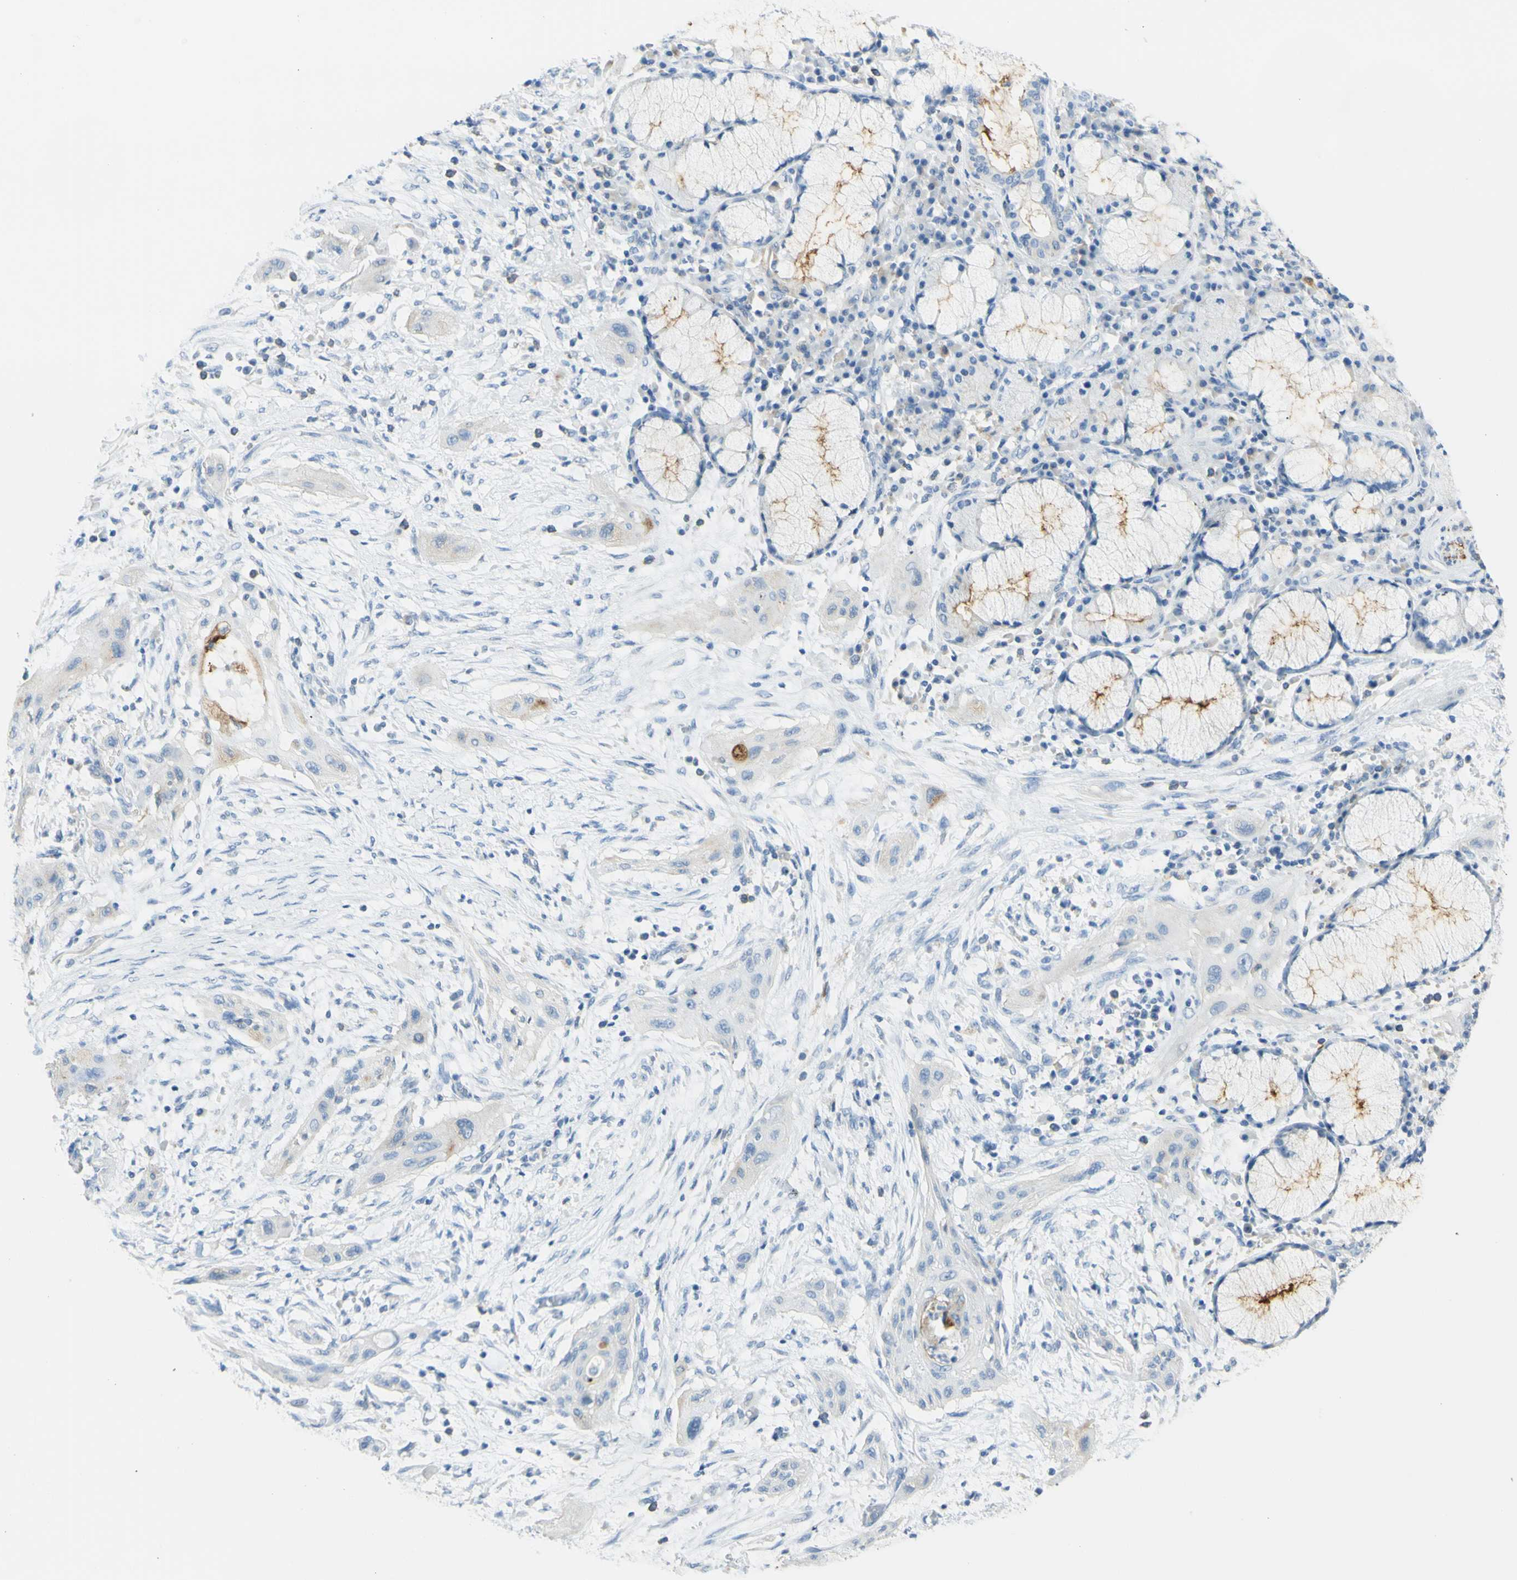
{"staining": {"intensity": "weak", "quantity": "<25%", "location": "cytoplasmic/membranous"}, "tissue": "lung cancer", "cell_type": "Tumor cells", "image_type": "cancer", "snomed": [{"axis": "morphology", "description": "Squamous cell carcinoma, NOS"}, {"axis": "topography", "description": "Lung"}], "caption": "A high-resolution histopathology image shows immunohistochemistry staining of squamous cell carcinoma (lung), which shows no significant positivity in tumor cells.", "gene": "TSPAN1", "patient": {"sex": "female", "age": 47}}